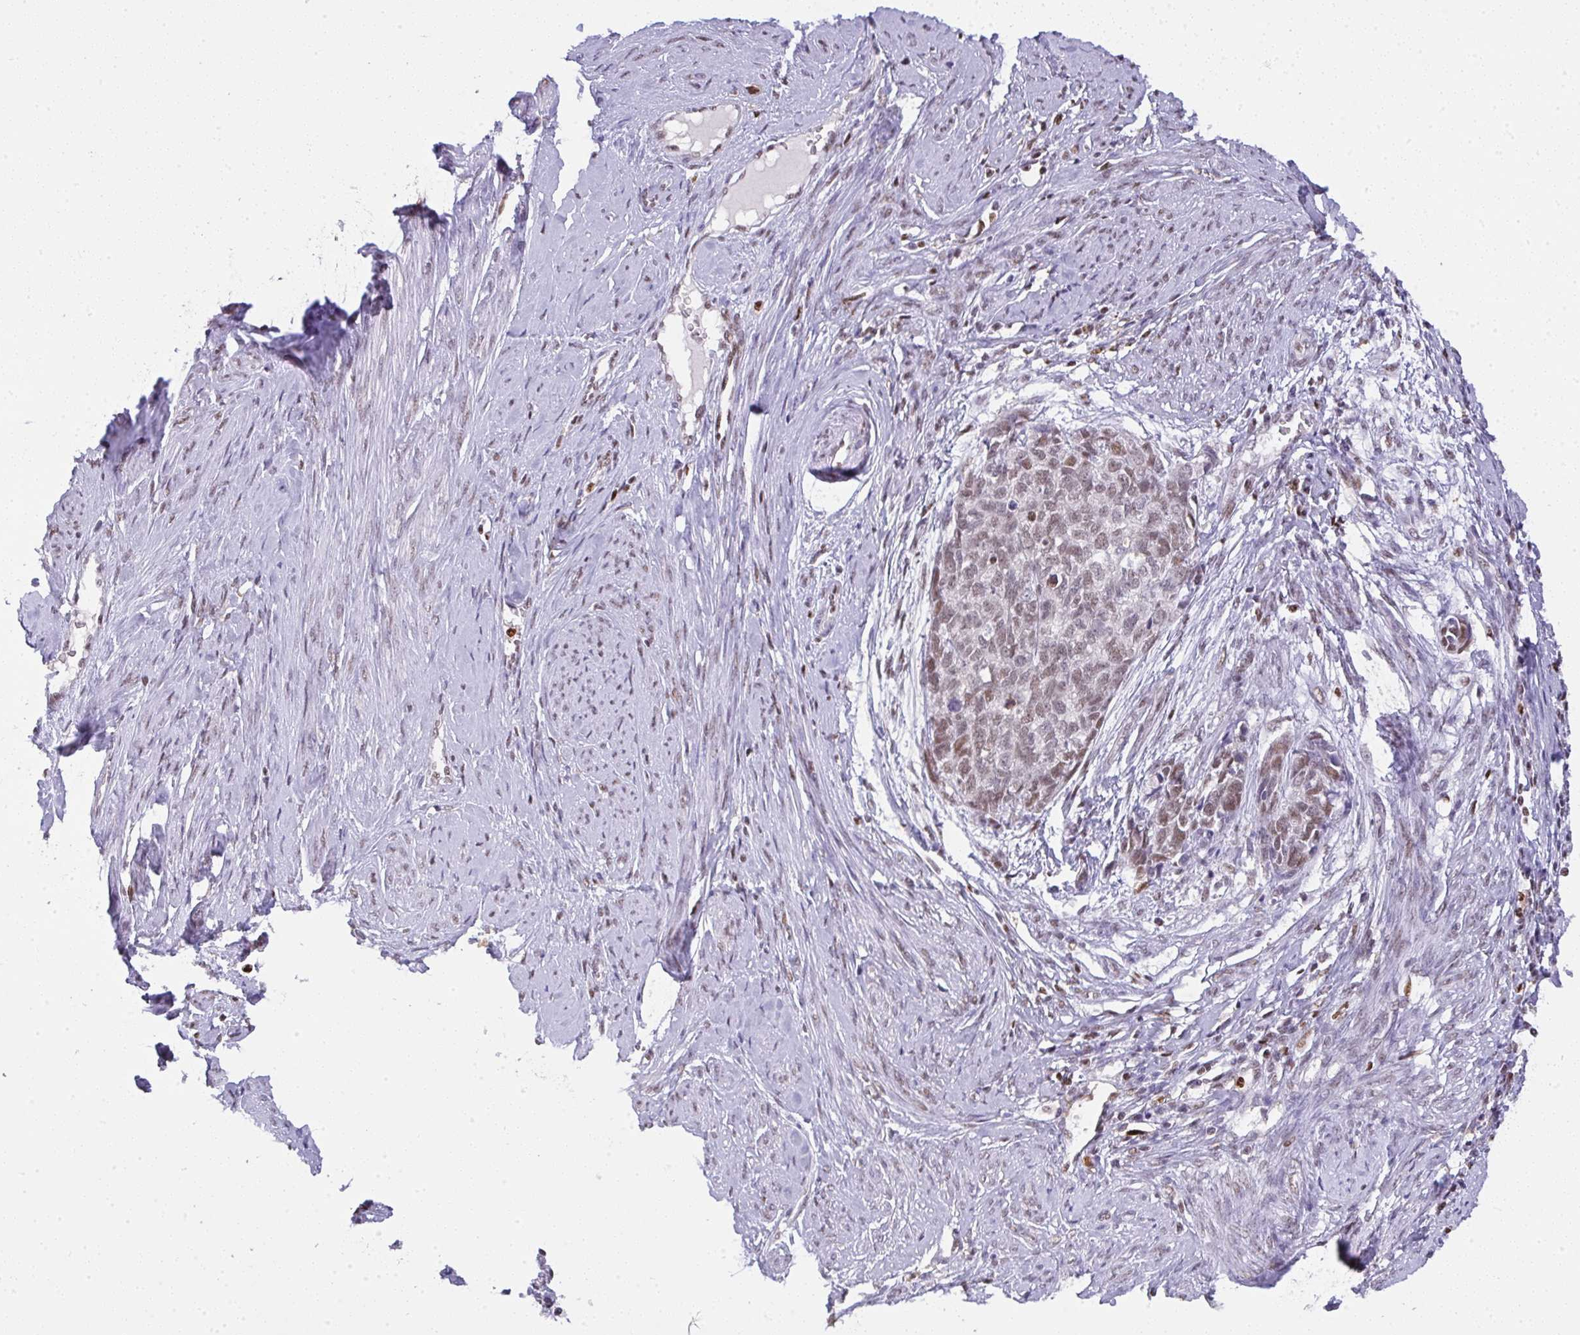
{"staining": {"intensity": "weak", "quantity": ">75%", "location": "nuclear"}, "tissue": "cervical cancer", "cell_type": "Tumor cells", "image_type": "cancer", "snomed": [{"axis": "morphology", "description": "Squamous cell carcinoma, NOS"}, {"axis": "topography", "description": "Cervix"}], "caption": "Squamous cell carcinoma (cervical) stained with IHC reveals weak nuclear expression in about >75% of tumor cells.", "gene": "BBX", "patient": {"sex": "female", "age": 63}}